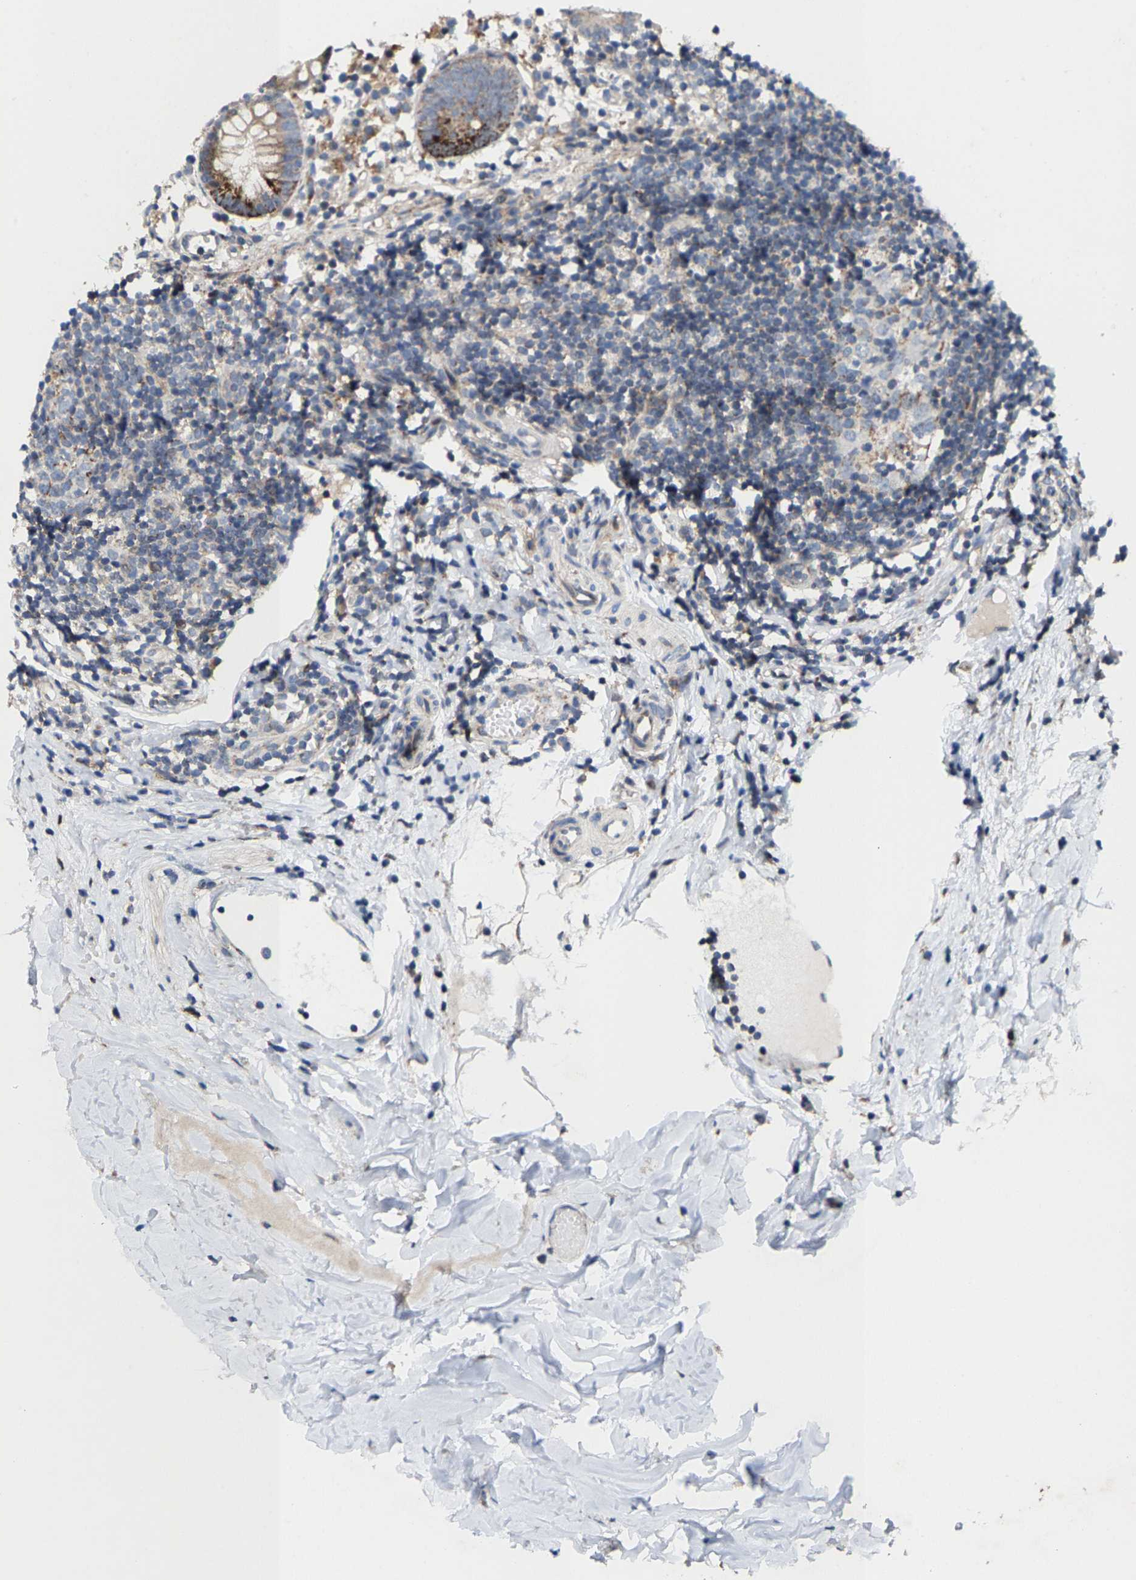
{"staining": {"intensity": "moderate", "quantity": "25%-75%", "location": "cytoplasmic/membranous"}, "tissue": "appendix", "cell_type": "Glandular cells", "image_type": "normal", "snomed": [{"axis": "morphology", "description": "Normal tissue, NOS"}, {"axis": "topography", "description": "Appendix"}], "caption": "Immunohistochemistry of normal human appendix exhibits medium levels of moderate cytoplasmic/membranous positivity in approximately 25%-75% of glandular cells.", "gene": "TDRKH", "patient": {"sex": "female", "age": 20}}